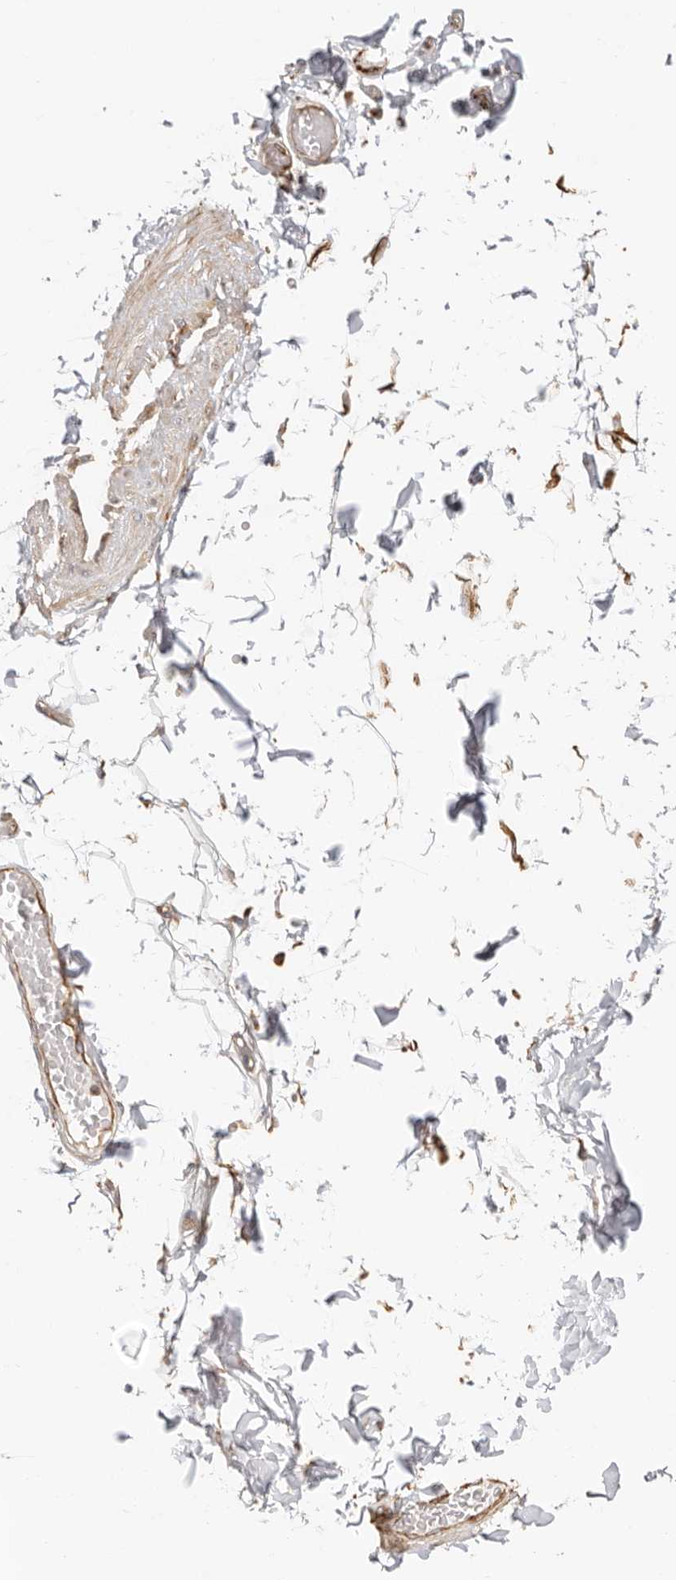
{"staining": {"intensity": "weak", "quantity": "<25%", "location": "cytoplasmic/membranous"}, "tissue": "adipose tissue", "cell_type": "Adipocytes", "image_type": "normal", "snomed": [{"axis": "morphology", "description": "Normal tissue, NOS"}, {"axis": "topography", "description": "Adipose tissue"}, {"axis": "topography", "description": "Vascular tissue"}, {"axis": "topography", "description": "Peripheral nerve tissue"}], "caption": "Immunohistochemistry image of normal human adipose tissue stained for a protein (brown), which shows no expression in adipocytes.", "gene": "DTNBP1", "patient": {"sex": "male", "age": 25}}